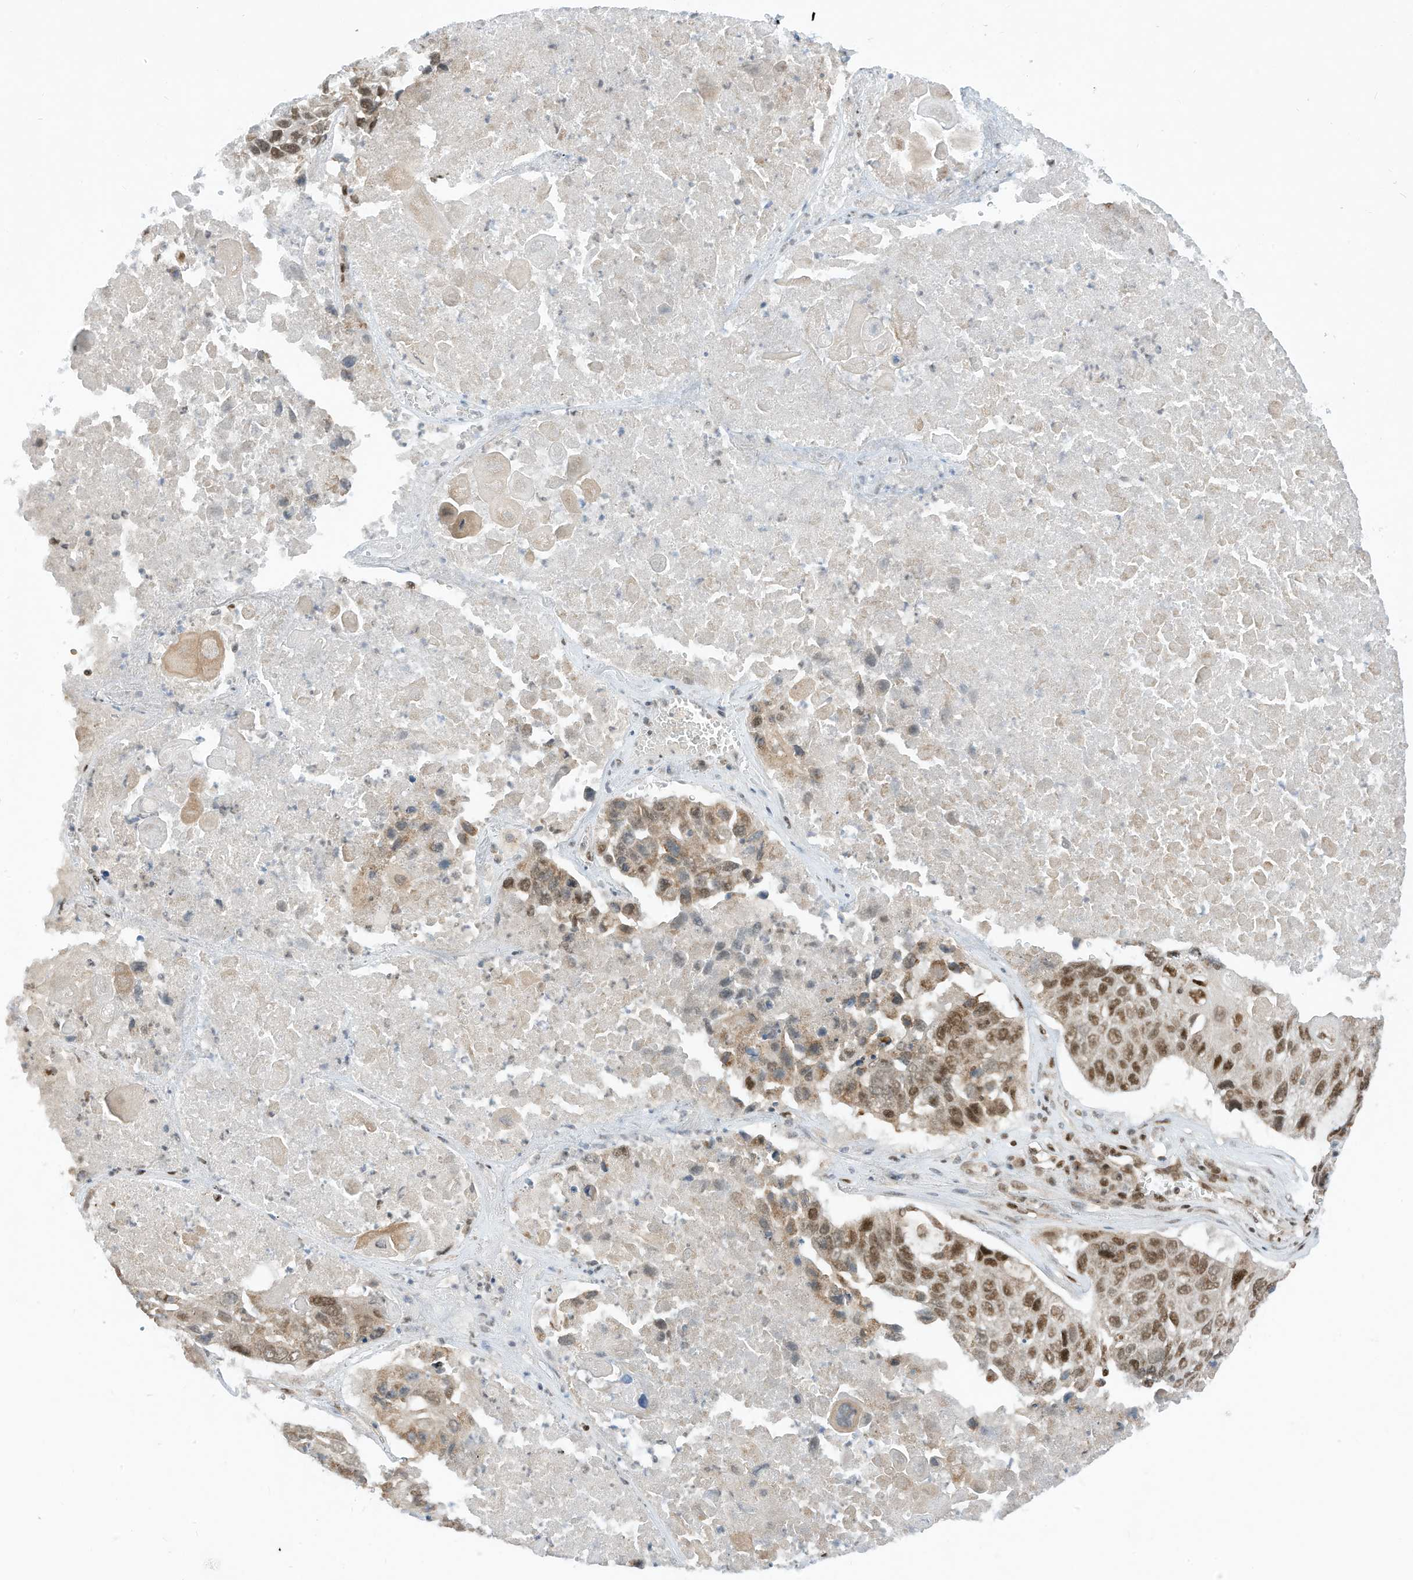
{"staining": {"intensity": "moderate", "quantity": ">75%", "location": "nuclear"}, "tissue": "lung cancer", "cell_type": "Tumor cells", "image_type": "cancer", "snomed": [{"axis": "morphology", "description": "Squamous cell carcinoma, NOS"}, {"axis": "topography", "description": "Lung"}], "caption": "A high-resolution photomicrograph shows IHC staining of lung squamous cell carcinoma, which demonstrates moderate nuclear expression in about >75% of tumor cells.", "gene": "AURKAIP1", "patient": {"sex": "male", "age": 61}}